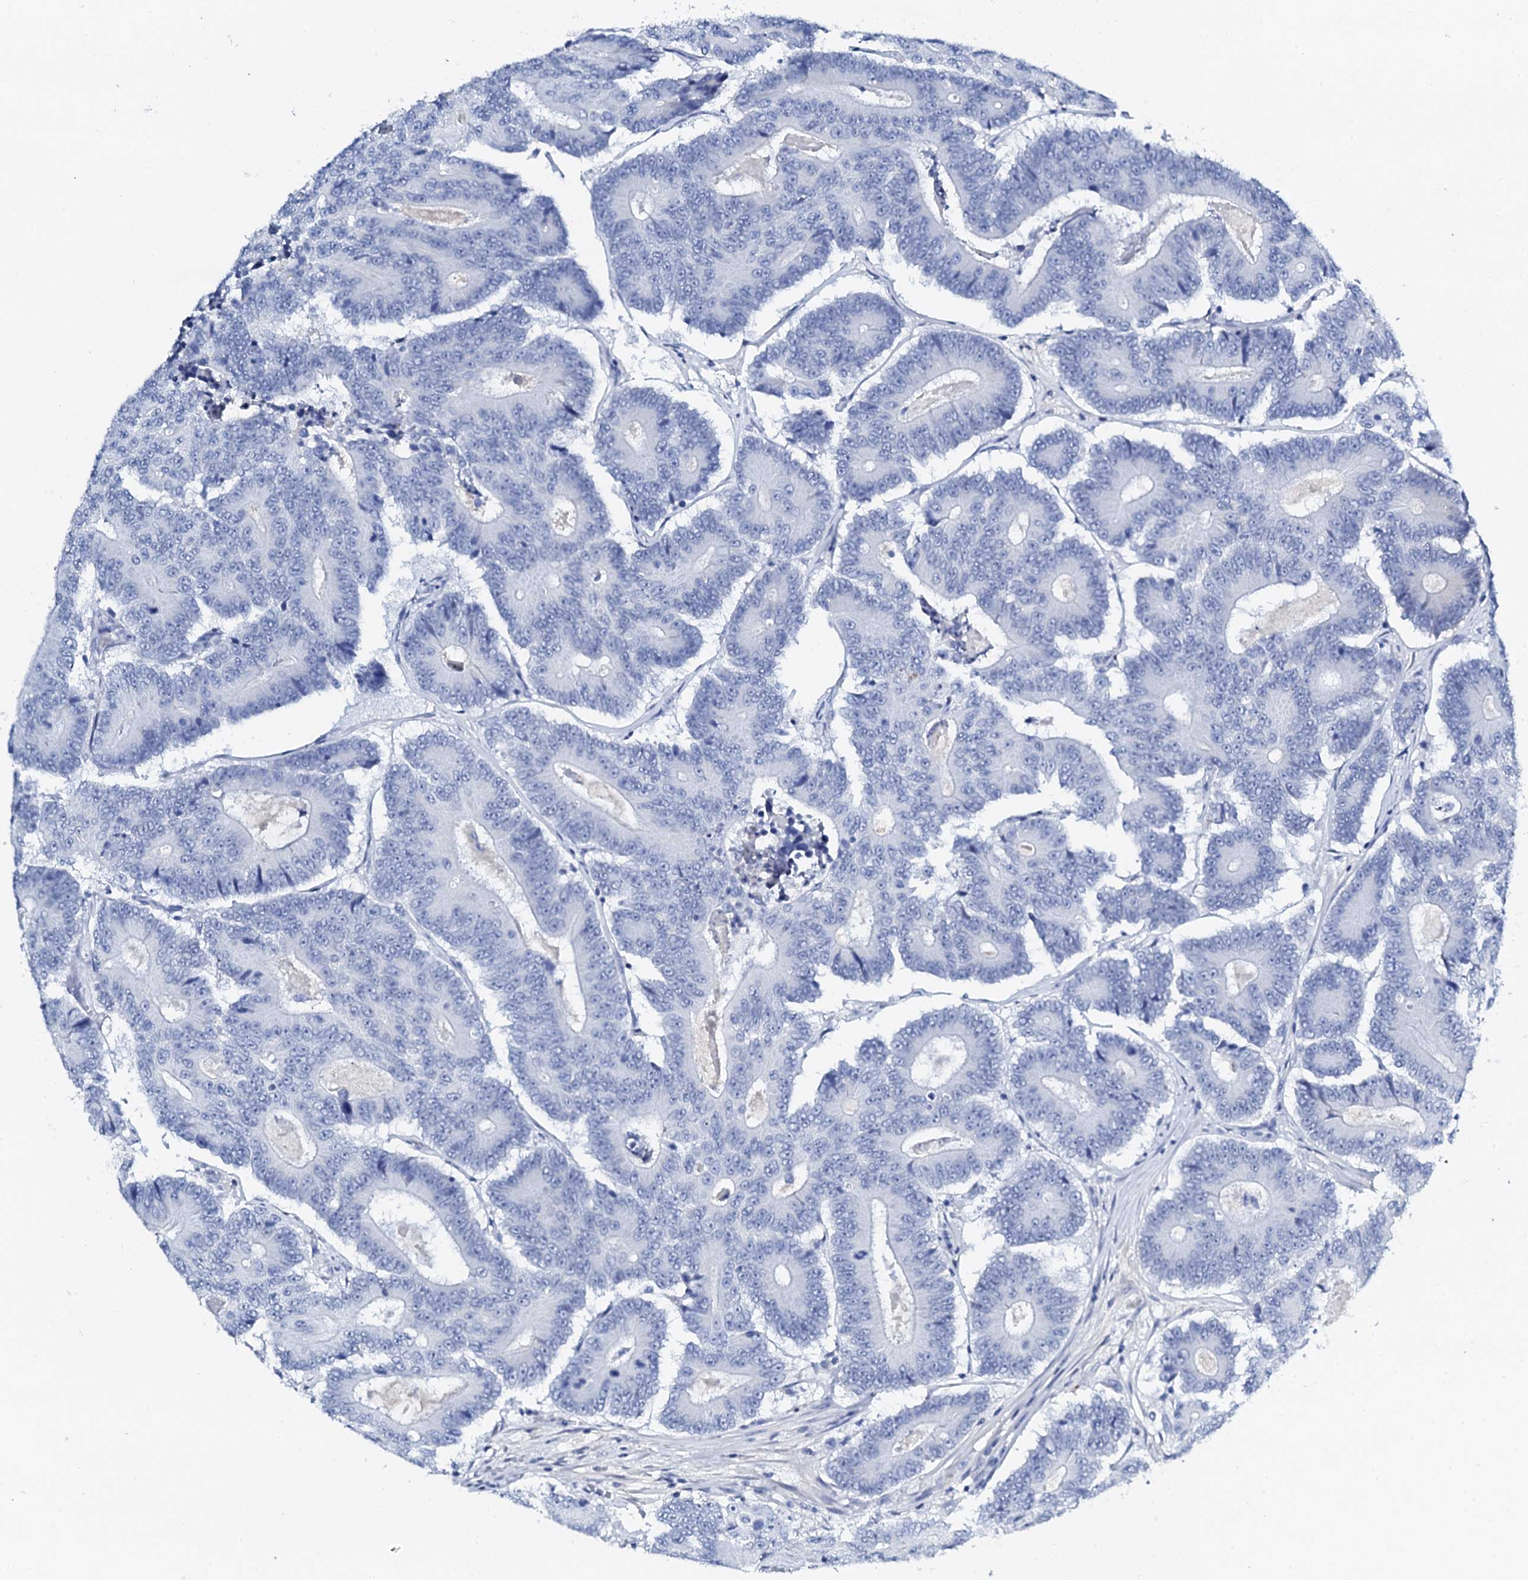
{"staining": {"intensity": "negative", "quantity": "none", "location": "none"}, "tissue": "colorectal cancer", "cell_type": "Tumor cells", "image_type": "cancer", "snomed": [{"axis": "morphology", "description": "Adenocarcinoma, NOS"}, {"axis": "topography", "description": "Colon"}], "caption": "Image shows no protein staining in tumor cells of colorectal cancer (adenocarcinoma) tissue.", "gene": "FBXL16", "patient": {"sex": "male", "age": 83}}